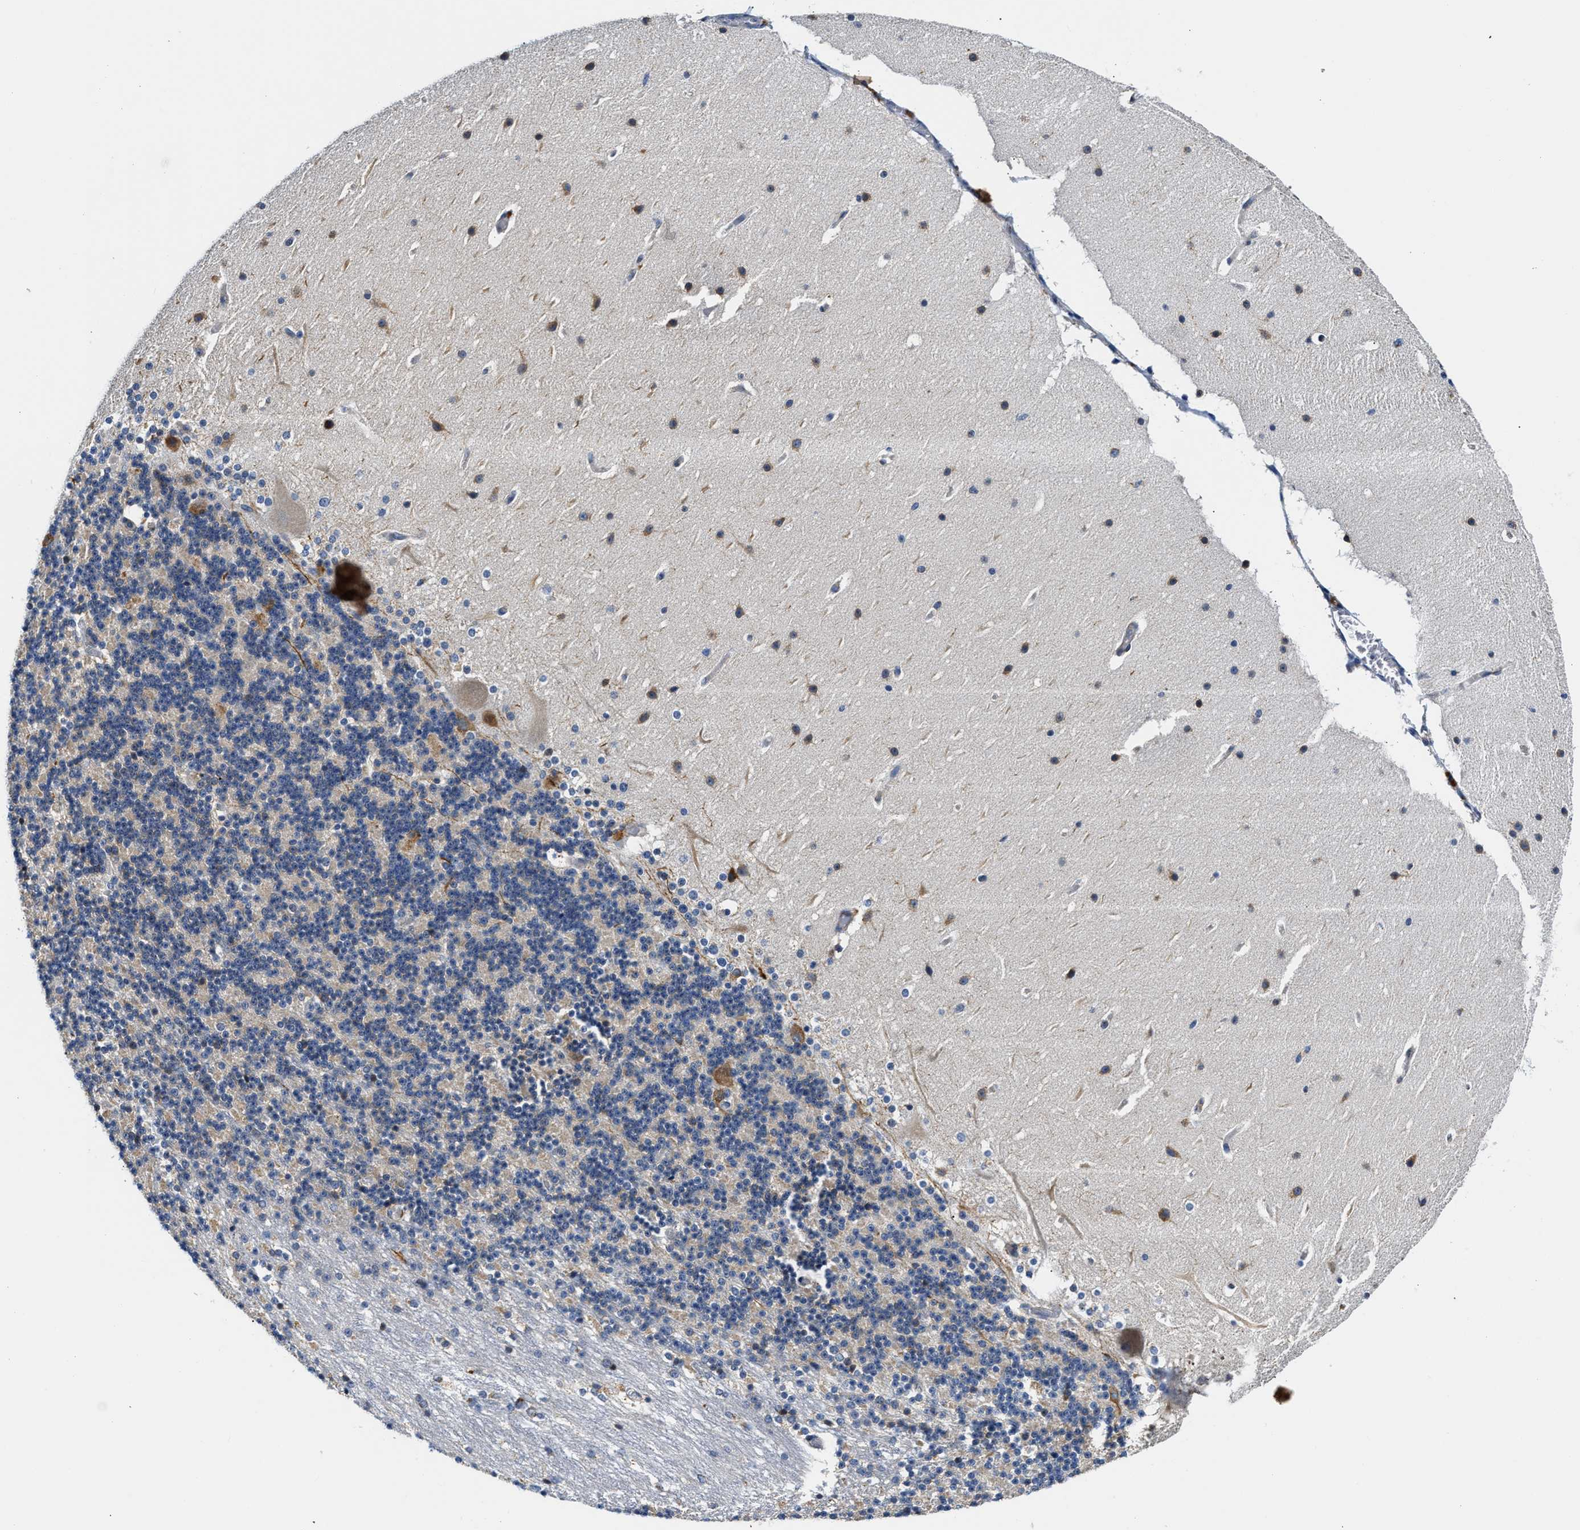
{"staining": {"intensity": "weak", "quantity": "25%-75%", "location": "cytoplasmic/membranous"}, "tissue": "cerebellum", "cell_type": "Cells in granular layer", "image_type": "normal", "snomed": [{"axis": "morphology", "description": "Normal tissue, NOS"}, {"axis": "topography", "description": "Cerebellum"}], "caption": "Cerebellum stained for a protein exhibits weak cytoplasmic/membranous positivity in cells in granular layer. The protein of interest is stained brown, and the nuclei are stained in blue (DAB IHC with brightfield microscopy, high magnification).", "gene": "ACADVL", "patient": {"sex": "female", "age": 19}}